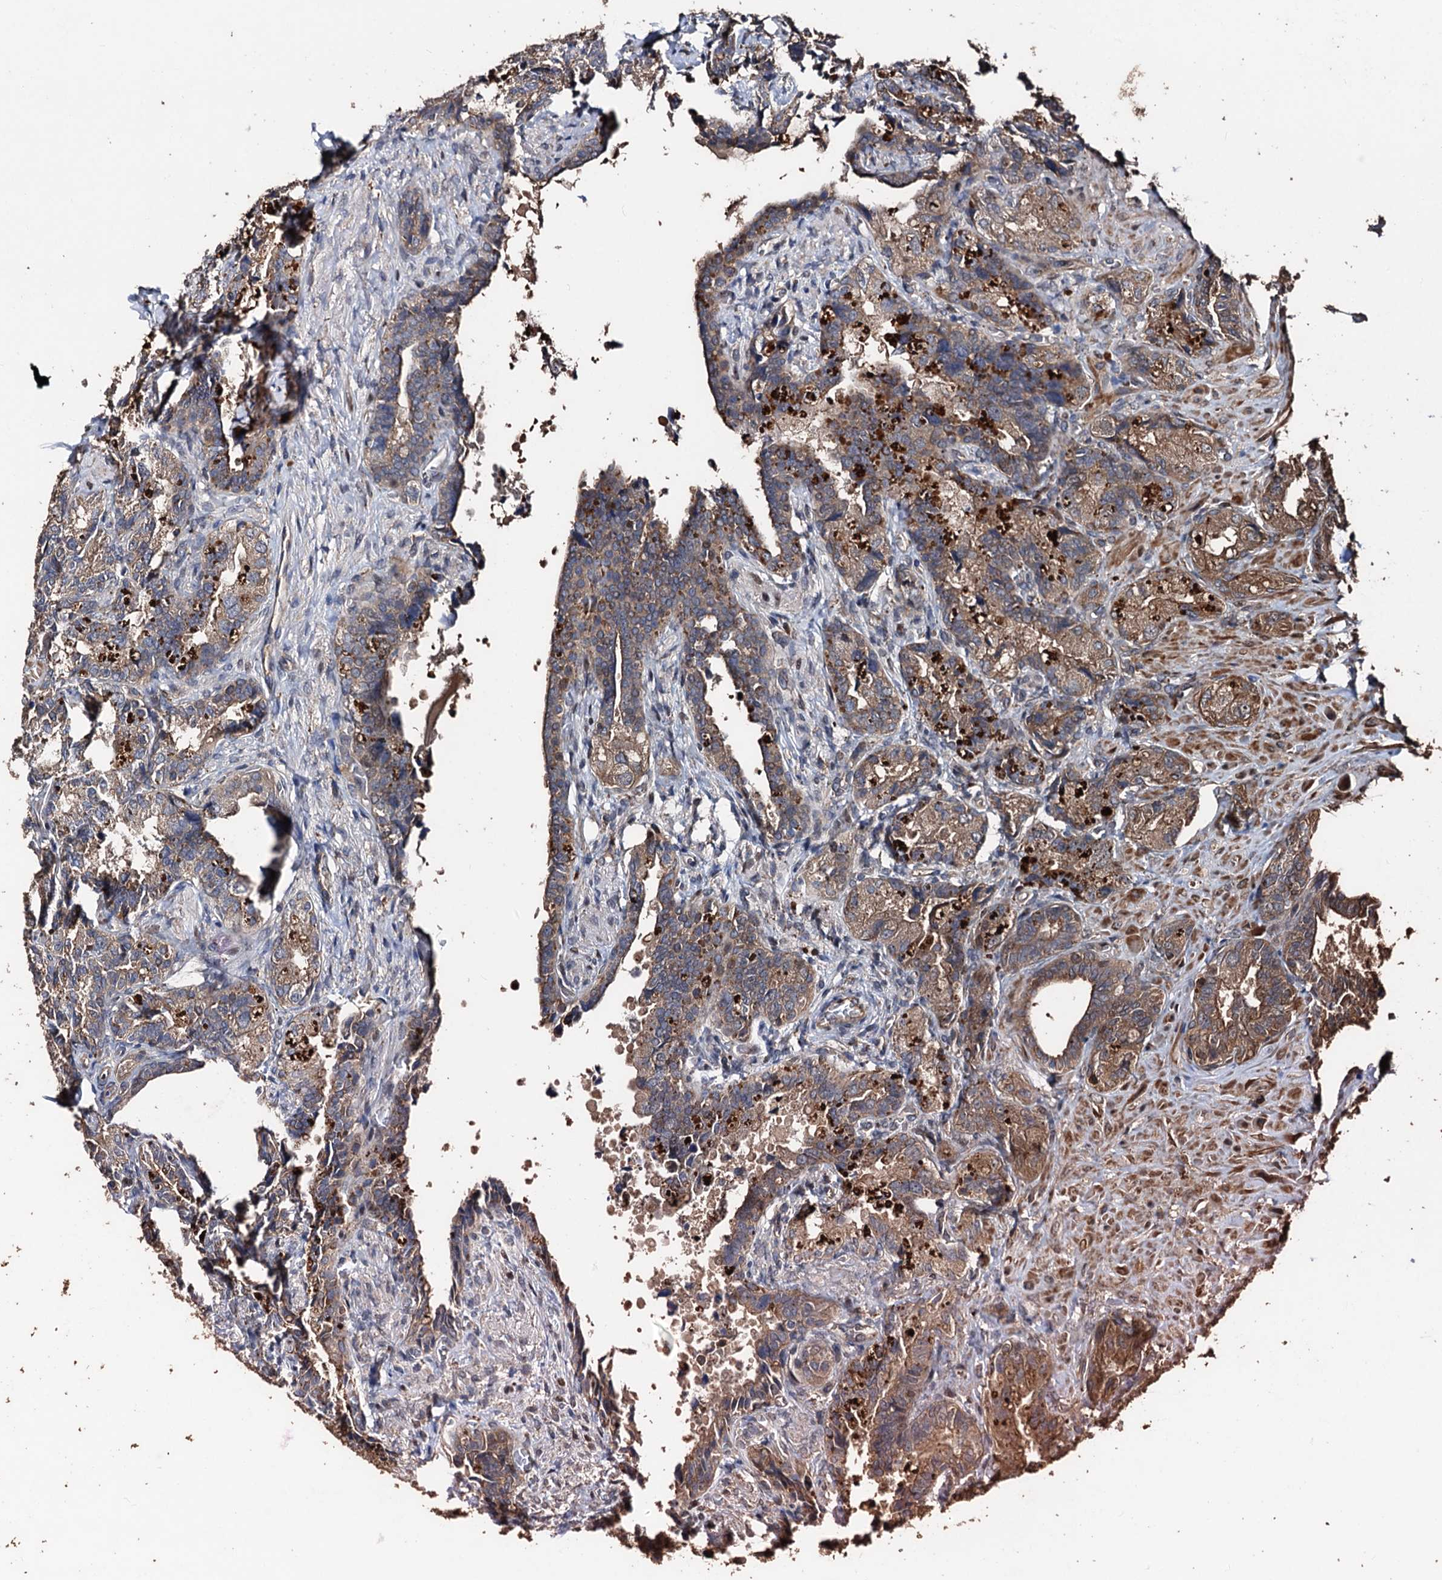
{"staining": {"intensity": "moderate", "quantity": ">75%", "location": "cytoplasmic/membranous"}, "tissue": "seminal vesicle", "cell_type": "Glandular cells", "image_type": "normal", "snomed": [{"axis": "morphology", "description": "Normal tissue, NOS"}, {"axis": "topography", "description": "Prostate and seminal vesicle, NOS"}, {"axis": "topography", "description": "Prostate"}, {"axis": "topography", "description": "Seminal veicle"}], "caption": "Moderate cytoplasmic/membranous protein staining is seen in about >75% of glandular cells in seminal vesicle. Immunohistochemistry (ihc) stains the protein of interest in brown and the nuclei are stained blue.", "gene": "KIF18A", "patient": {"sex": "male", "age": 67}}